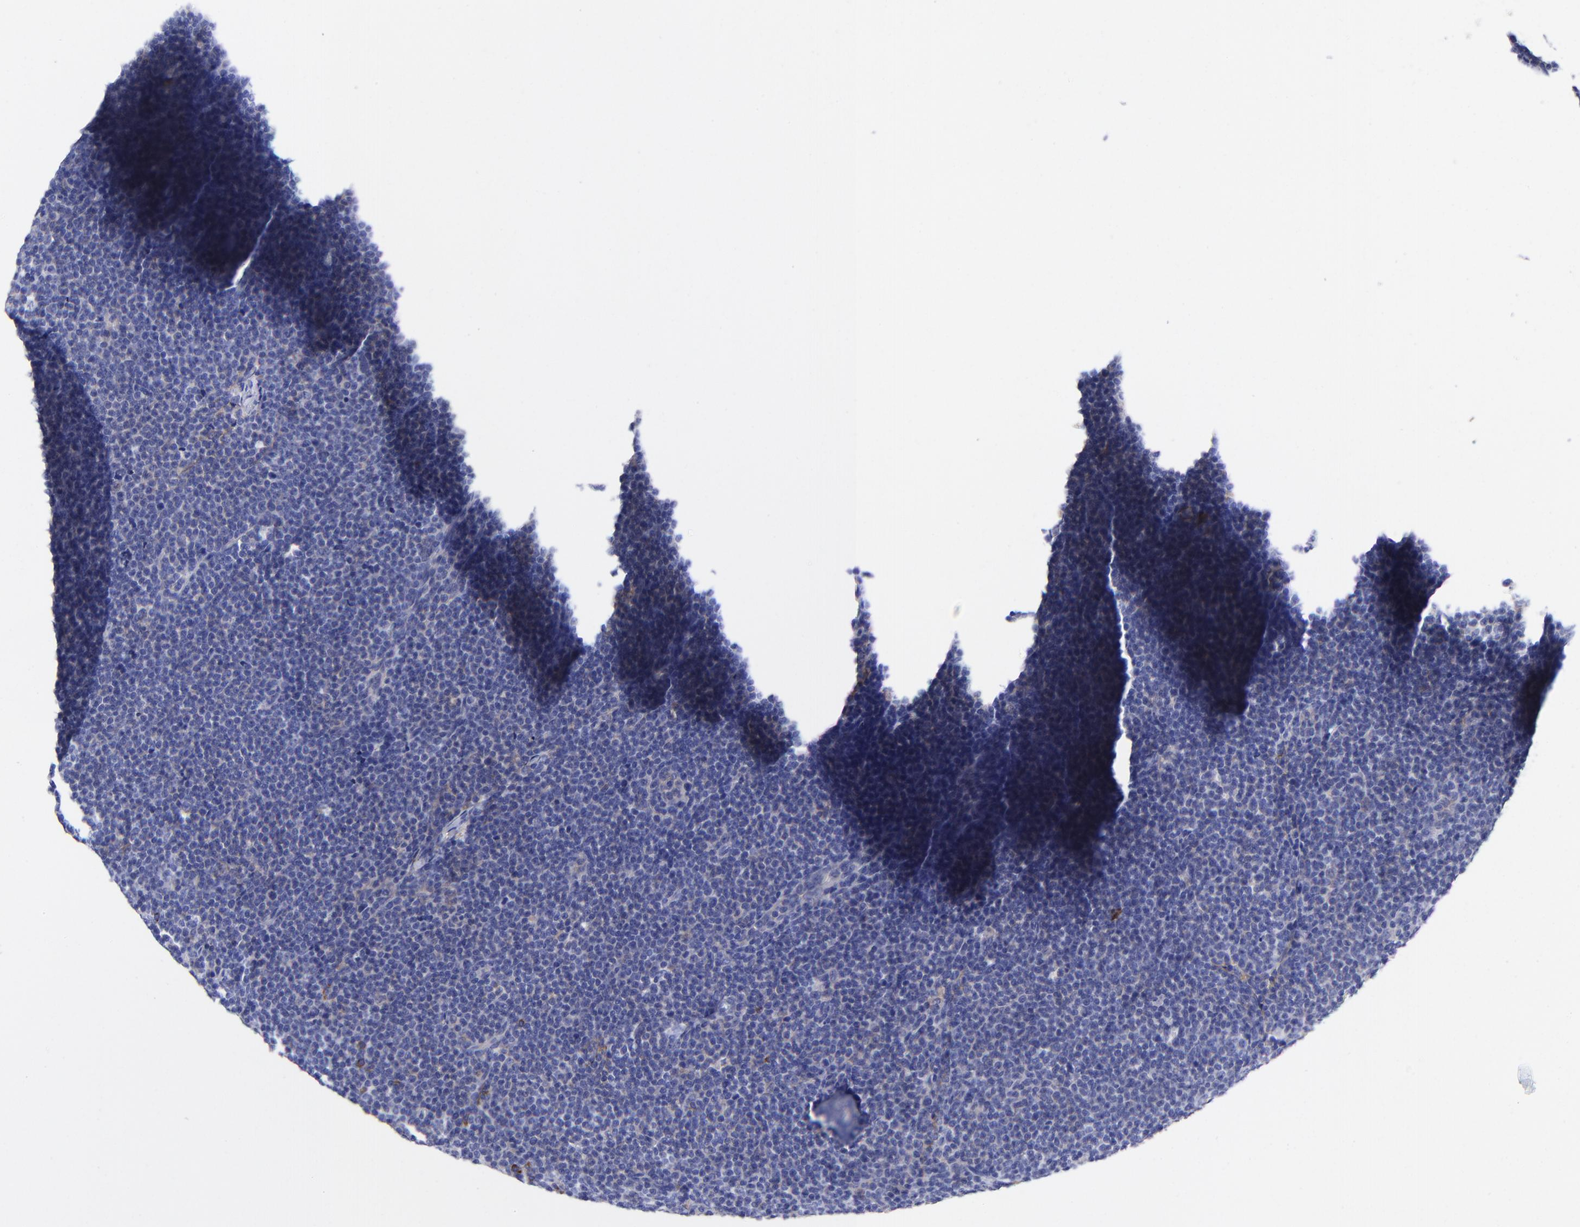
{"staining": {"intensity": "negative", "quantity": "none", "location": "none"}, "tissue": "lymphoma", "cell_type": "Tumor cells", "image_type": "cancer", "snomed": [{"axis": "morphology", "description": "Malignant lymphoma, non-Hodgkin's type, High grade"}, {"axis": "topography", "description": "Lymph node"}], "caption": "Malignant lymphoma, non-Hodgkin's type (high-grade) stained for a protein using IHC displays no staining tumor cells.", "gene": "PPFIBP1", "patient": {"sex": "female", "age": 58}}